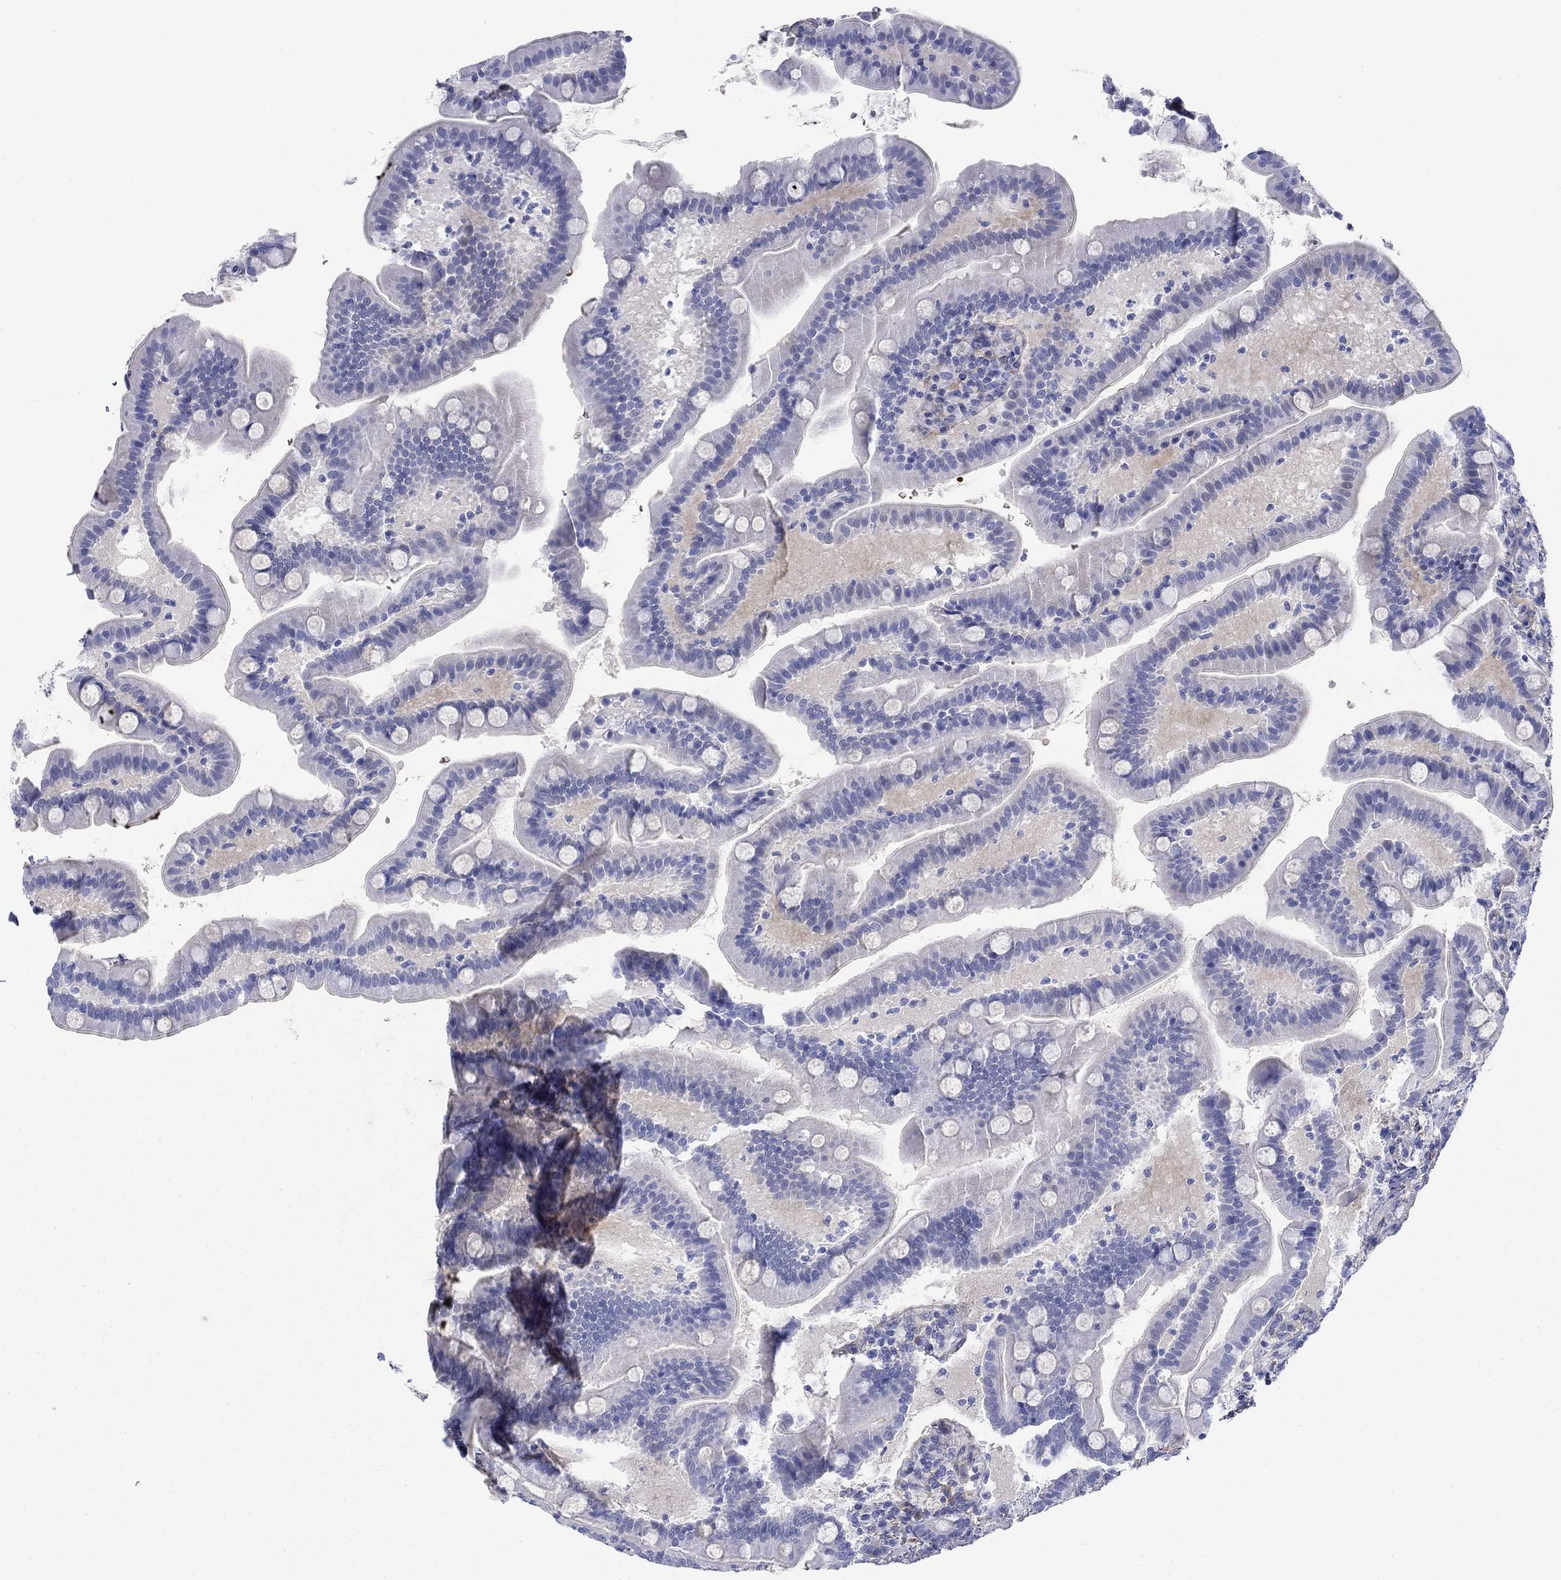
{"staining": {"intensity": "negative", "quantity": "none", "location": "none"}, "tissue": "small intestine", "cell_type": "Glandular cells", "image_type": "normal", "snomed": [{"axis": "morphology", "description": "Normal tissue, NOS"}, {"axis": "topography", "description": "Small intestine"}], "caption": "Immunohistochemistry histopathology image of normal small intestine: human small intestine stained with DAB displays no significant protein staining in glandular cells.", "gene": "GPC1", "patient": {"sex": "male", "age": 66}}